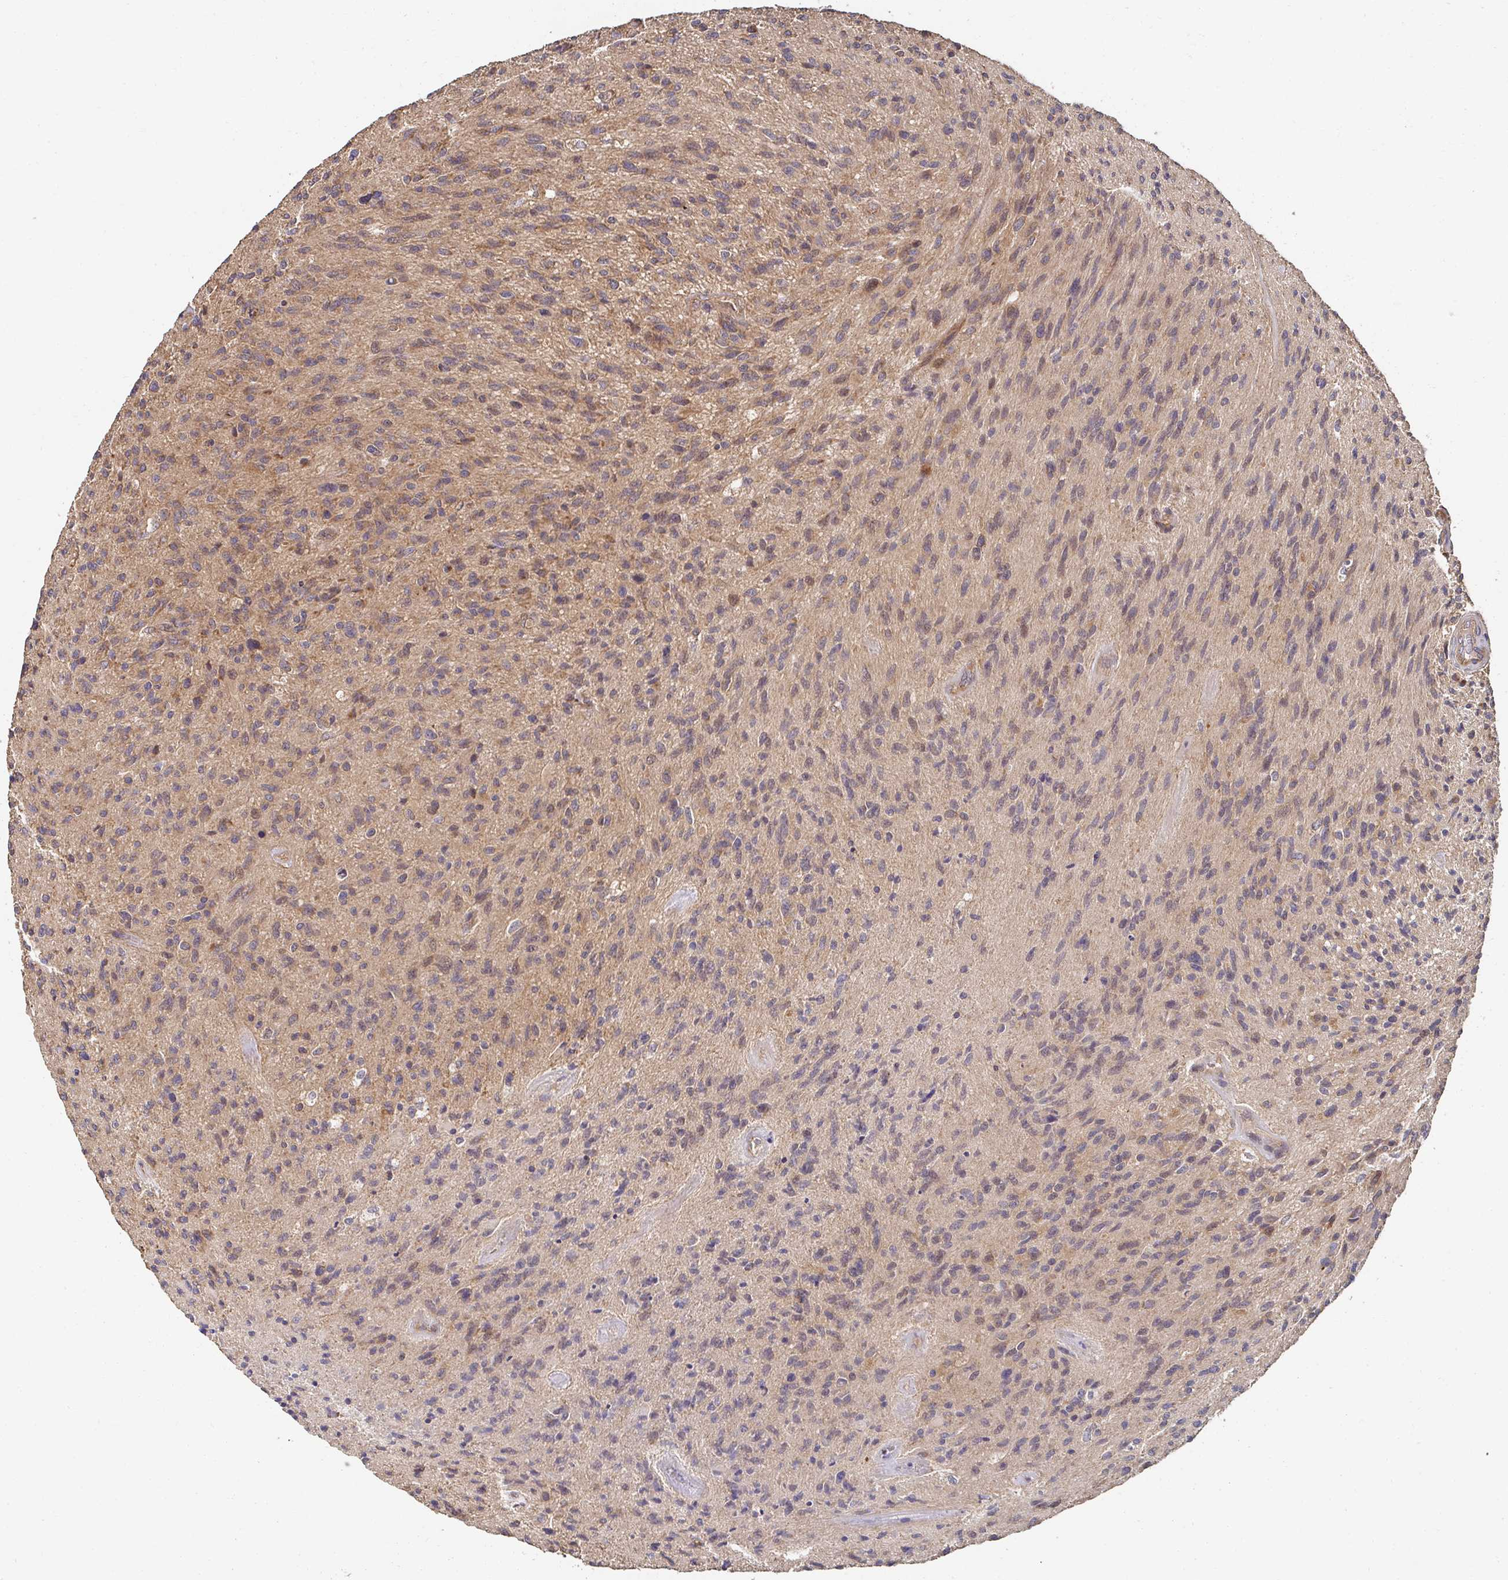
{"staining": {"intensity": "weak", "quantity": "25%-75%", "location": "cytoplasmic/membranous"}, "tissue": "glioma", "cell_type": "Tumor cells", "image_type": "cancer", "snomed": [{"axis": "morphology", "description": "Glioma, malignant, High grade"}, {"axis": "topography", "description": "Brain"}], "caption": "Weak cytoplasmic/membranous expression for a protein is present in about 25%-75% of tumor cells of malignant high-grade glioma using IHC.", "gene": "APBB1", "patient": {"sex": "male", "age": 54}}